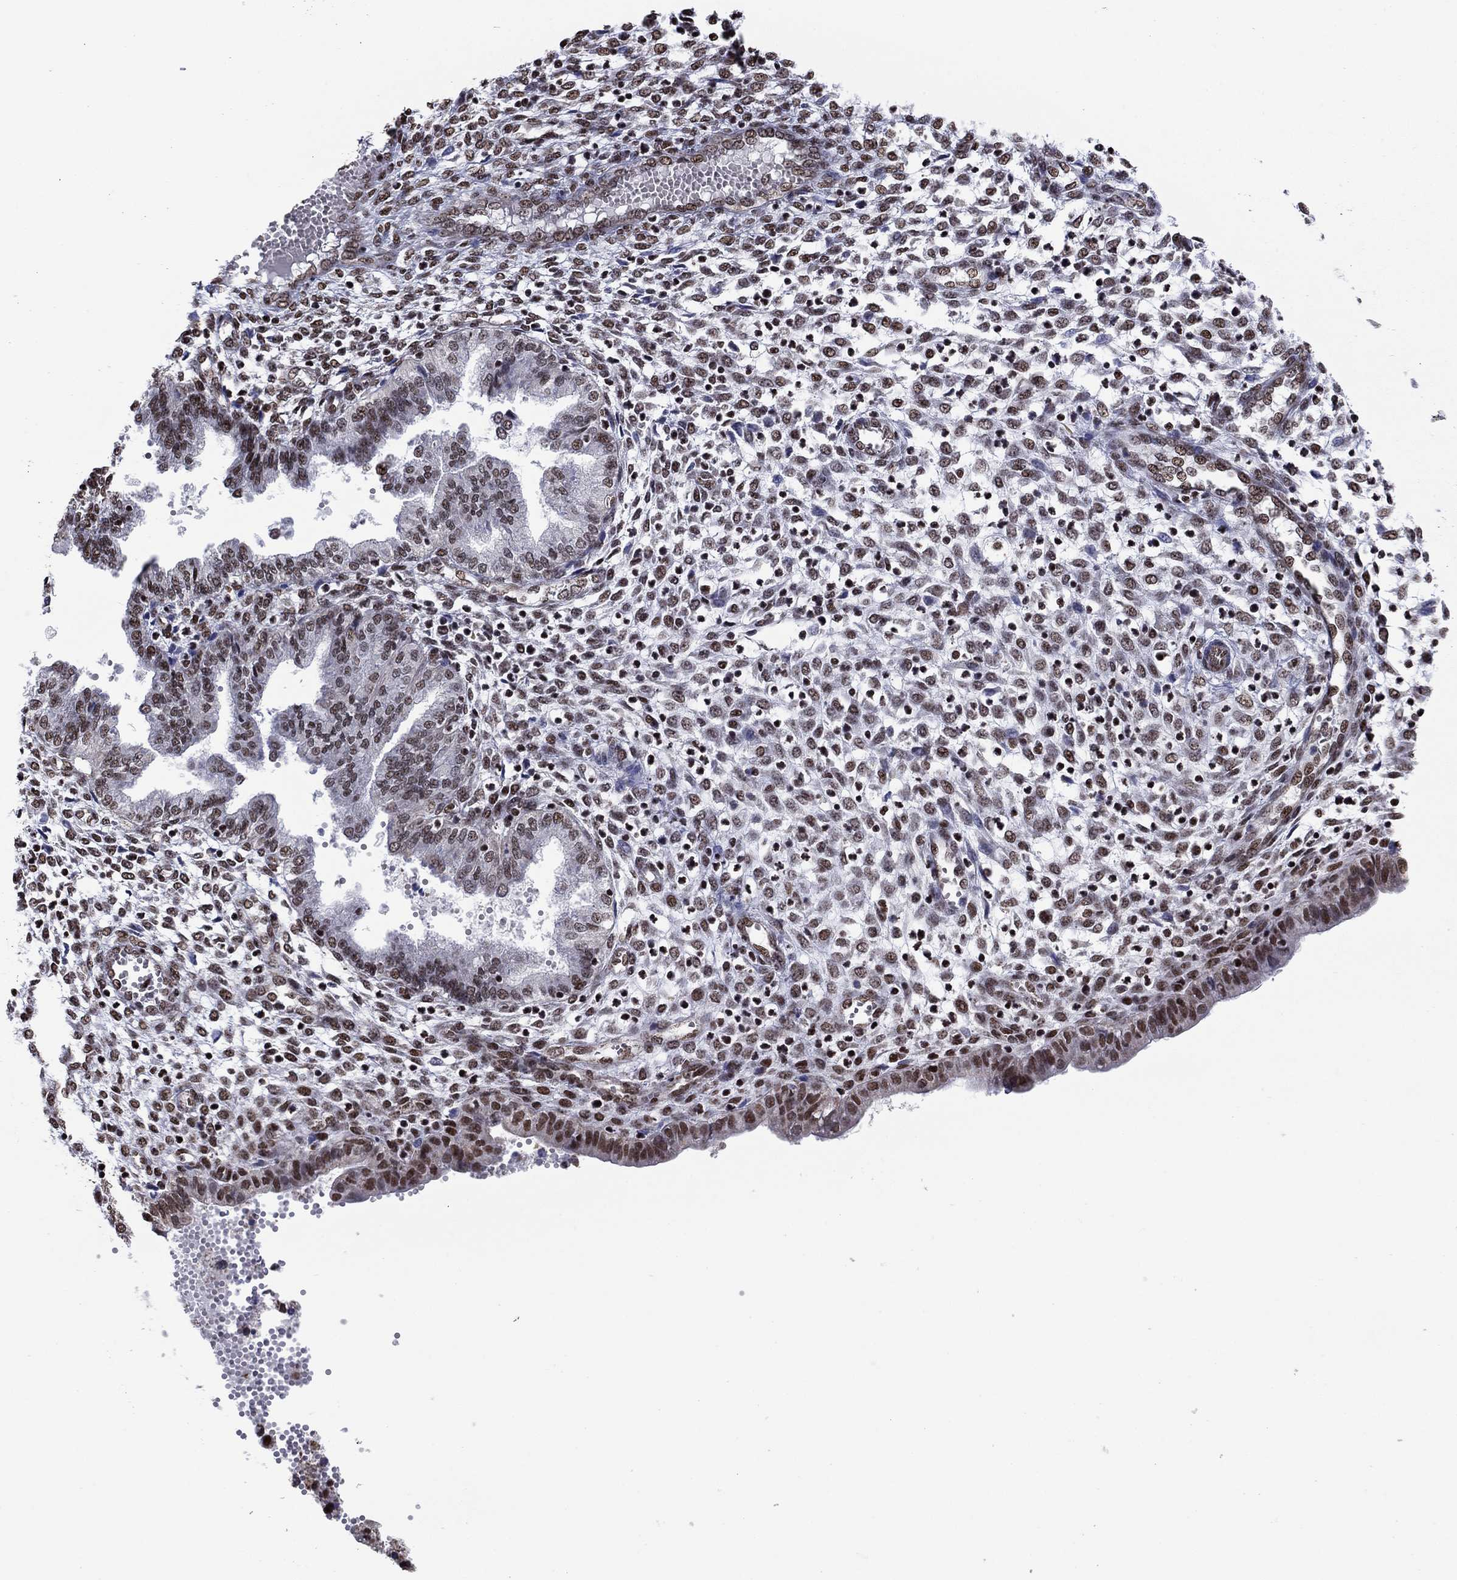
{"staining": {"intensity": "moderate", "quantity": ">75%", "location": "nuclear"}, "tissue": "endometrium", "cell_type": "Cells in endometrial stroma", "image_type": "normal", "snomed": [{"axis": "morphology", "description": "Normal tissue, NOS"}, {"axis": "topography", "description": "Endometrium"}], "caption": "IHC of benign human endometrium reveals medium levels of moderate nuclear expression in approximately >75% of cells in endometrial stroma. The staining was performed using DAB to visualize the protein expression in brown, while the nuclei were stained in blue with hematoxylin (Magnification: 20x).", "gene": "N4BP2", "patient": {"sex": "female", "age": 43}}